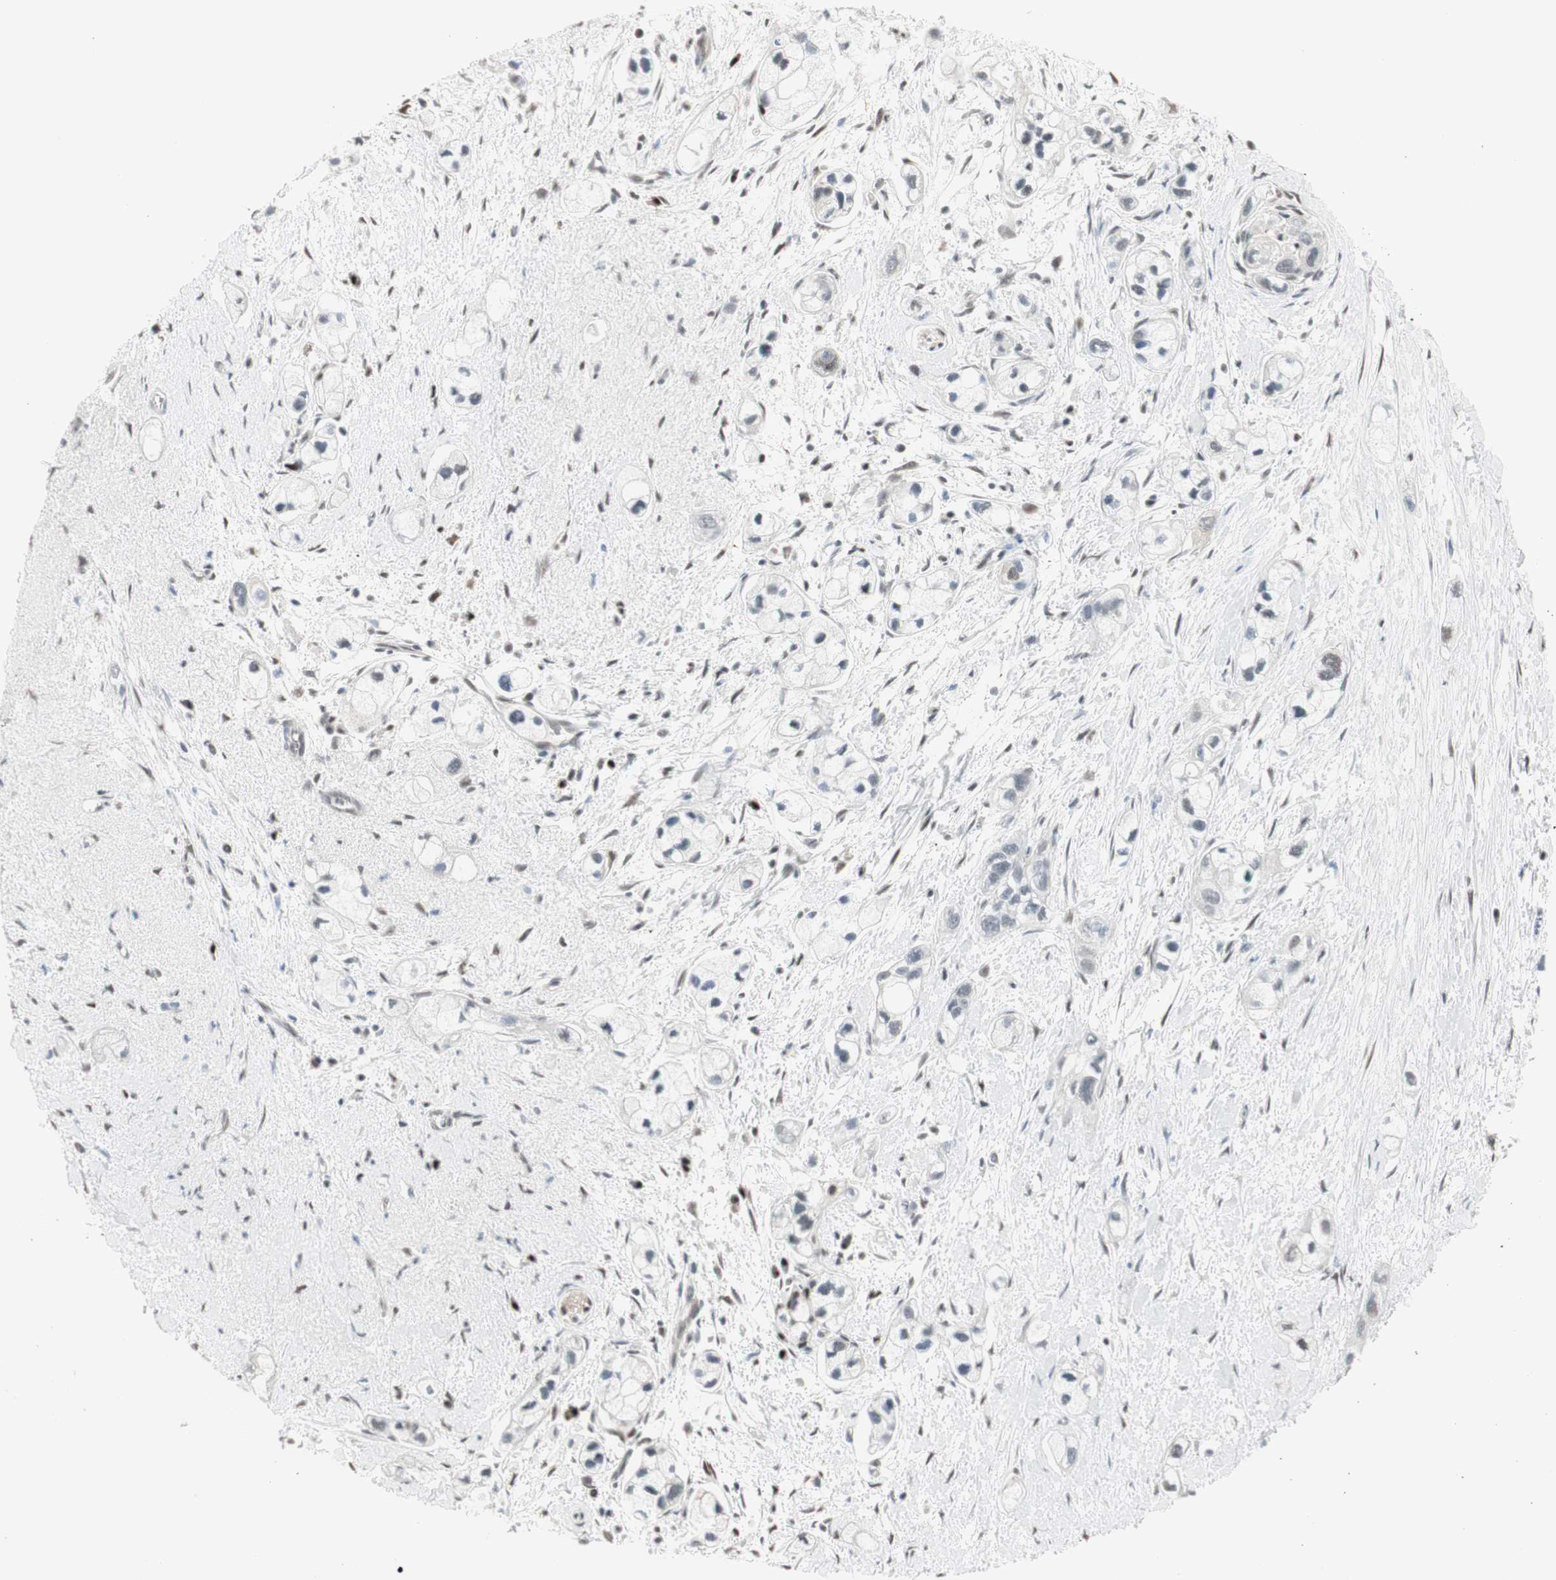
{"staining": {"intensity": "negative", "quantity": "none", "location": "none"}, "tissue": "pancreatic cancer", "cell_type": "Tumor cells", "image_type": "cancer", "snomed": [{"axis": "morphology", "description": "Adenocarcinoma, NOS"}, {"axis": "topography", "description": "Pancreas"}], "caption": "This is a image of immunohistochemistry (IHC) staining of adenocarcinoma (pancreatic), which shows no staining in tumor cells.", "gene": "LONP2", "patient": {"sex": "male", "age": 74}}